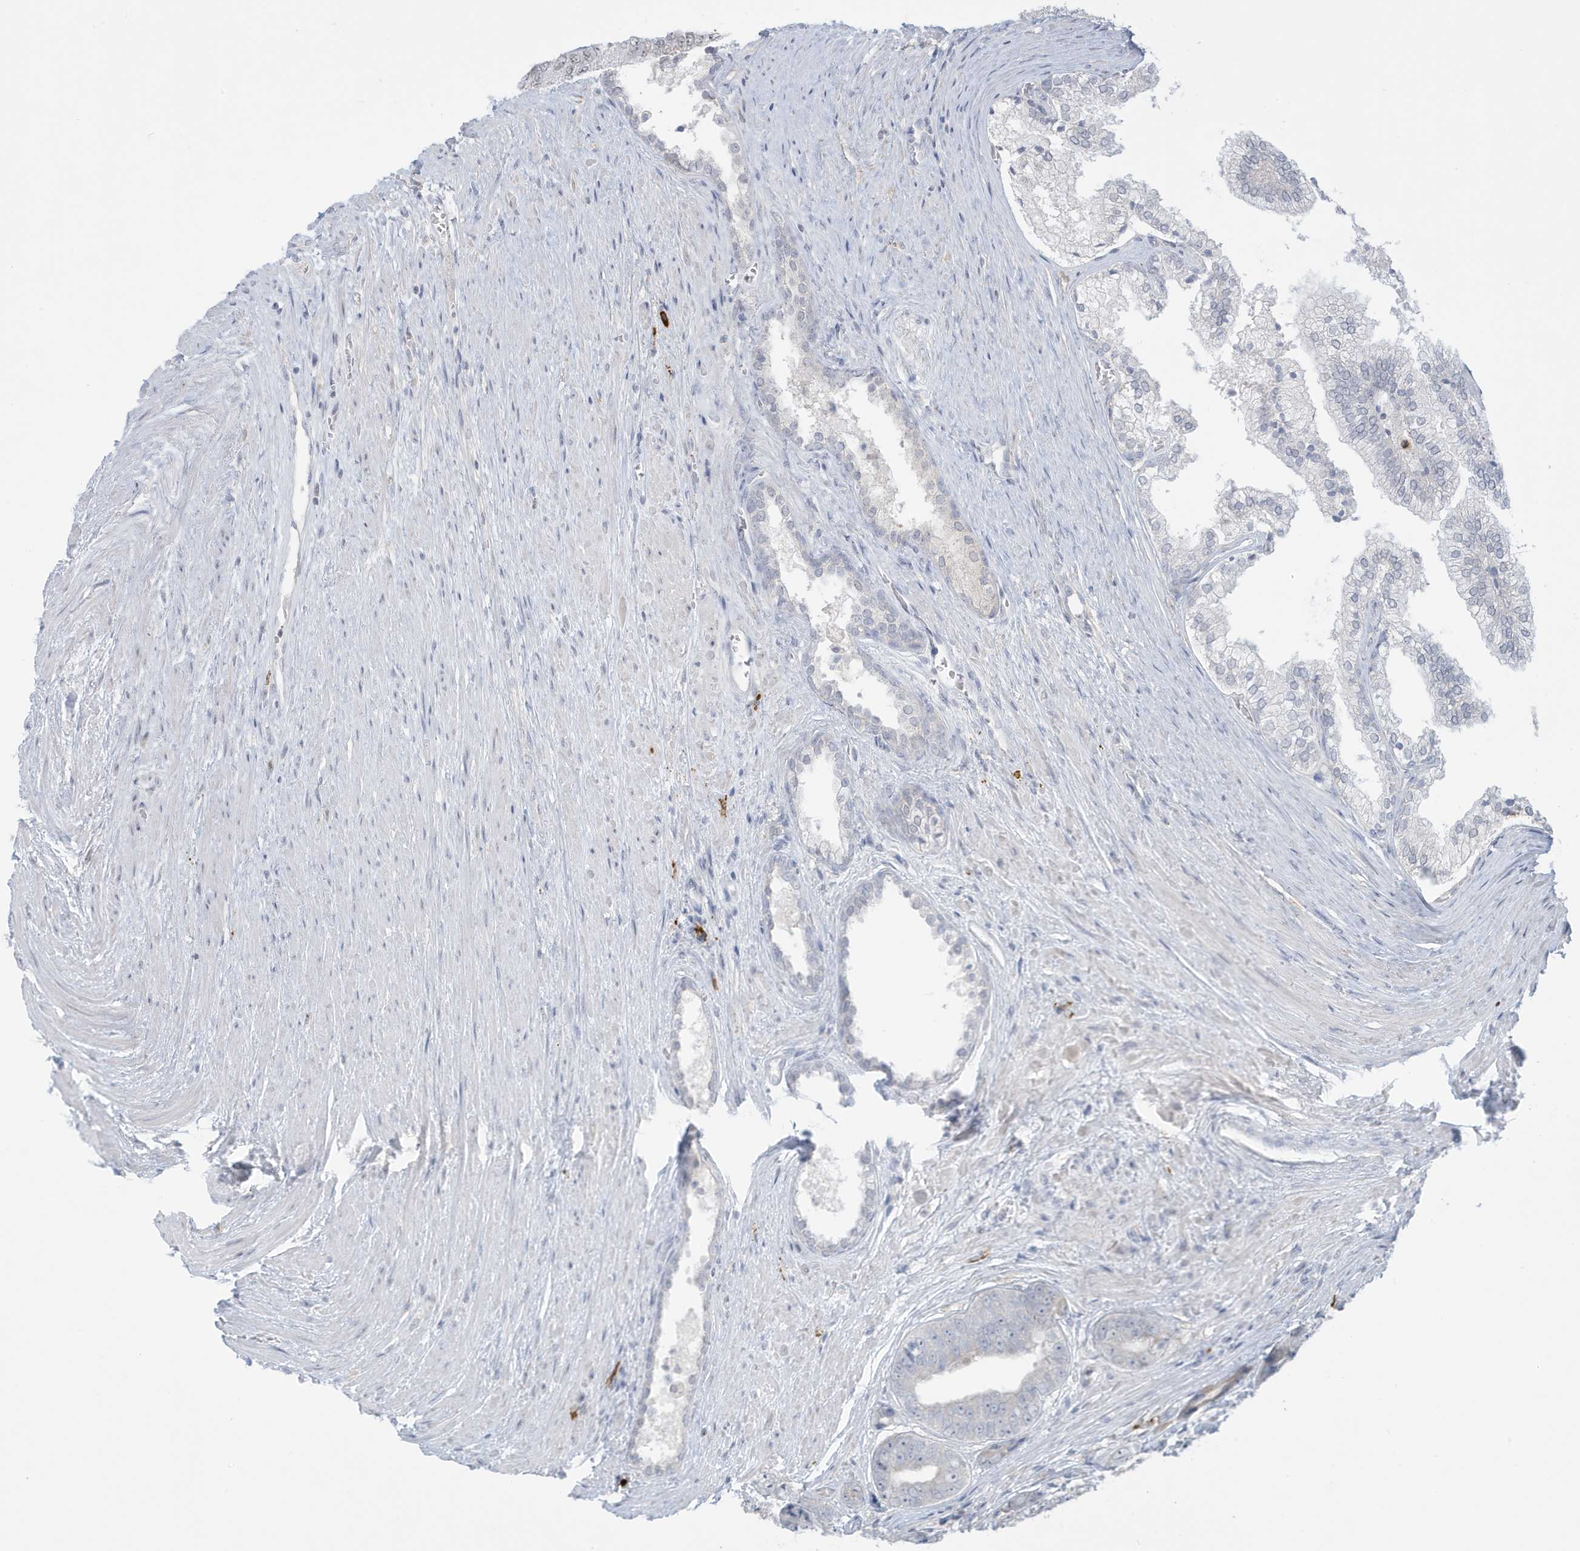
{"staining": {"intensity": "negative", "quantity": "none", "location": "none"}, "tissue": "prostate cancer", "cell_type": "Tumor cells", "image_type": "cancer", "snomed": [{"axis": "morphology", "description": "Adenocarcinoma, High grade"}, {"axis": "topography", "description": "Prostate"}], "caption": "A high-resolution micrograph shows IHC staining of prostate cancer (adenocarcinoma (high-grade)), which reveals no significant positivity in tumor cells.", "gene": "HERC6", "patient": {"sex": "male", "age": 61}}